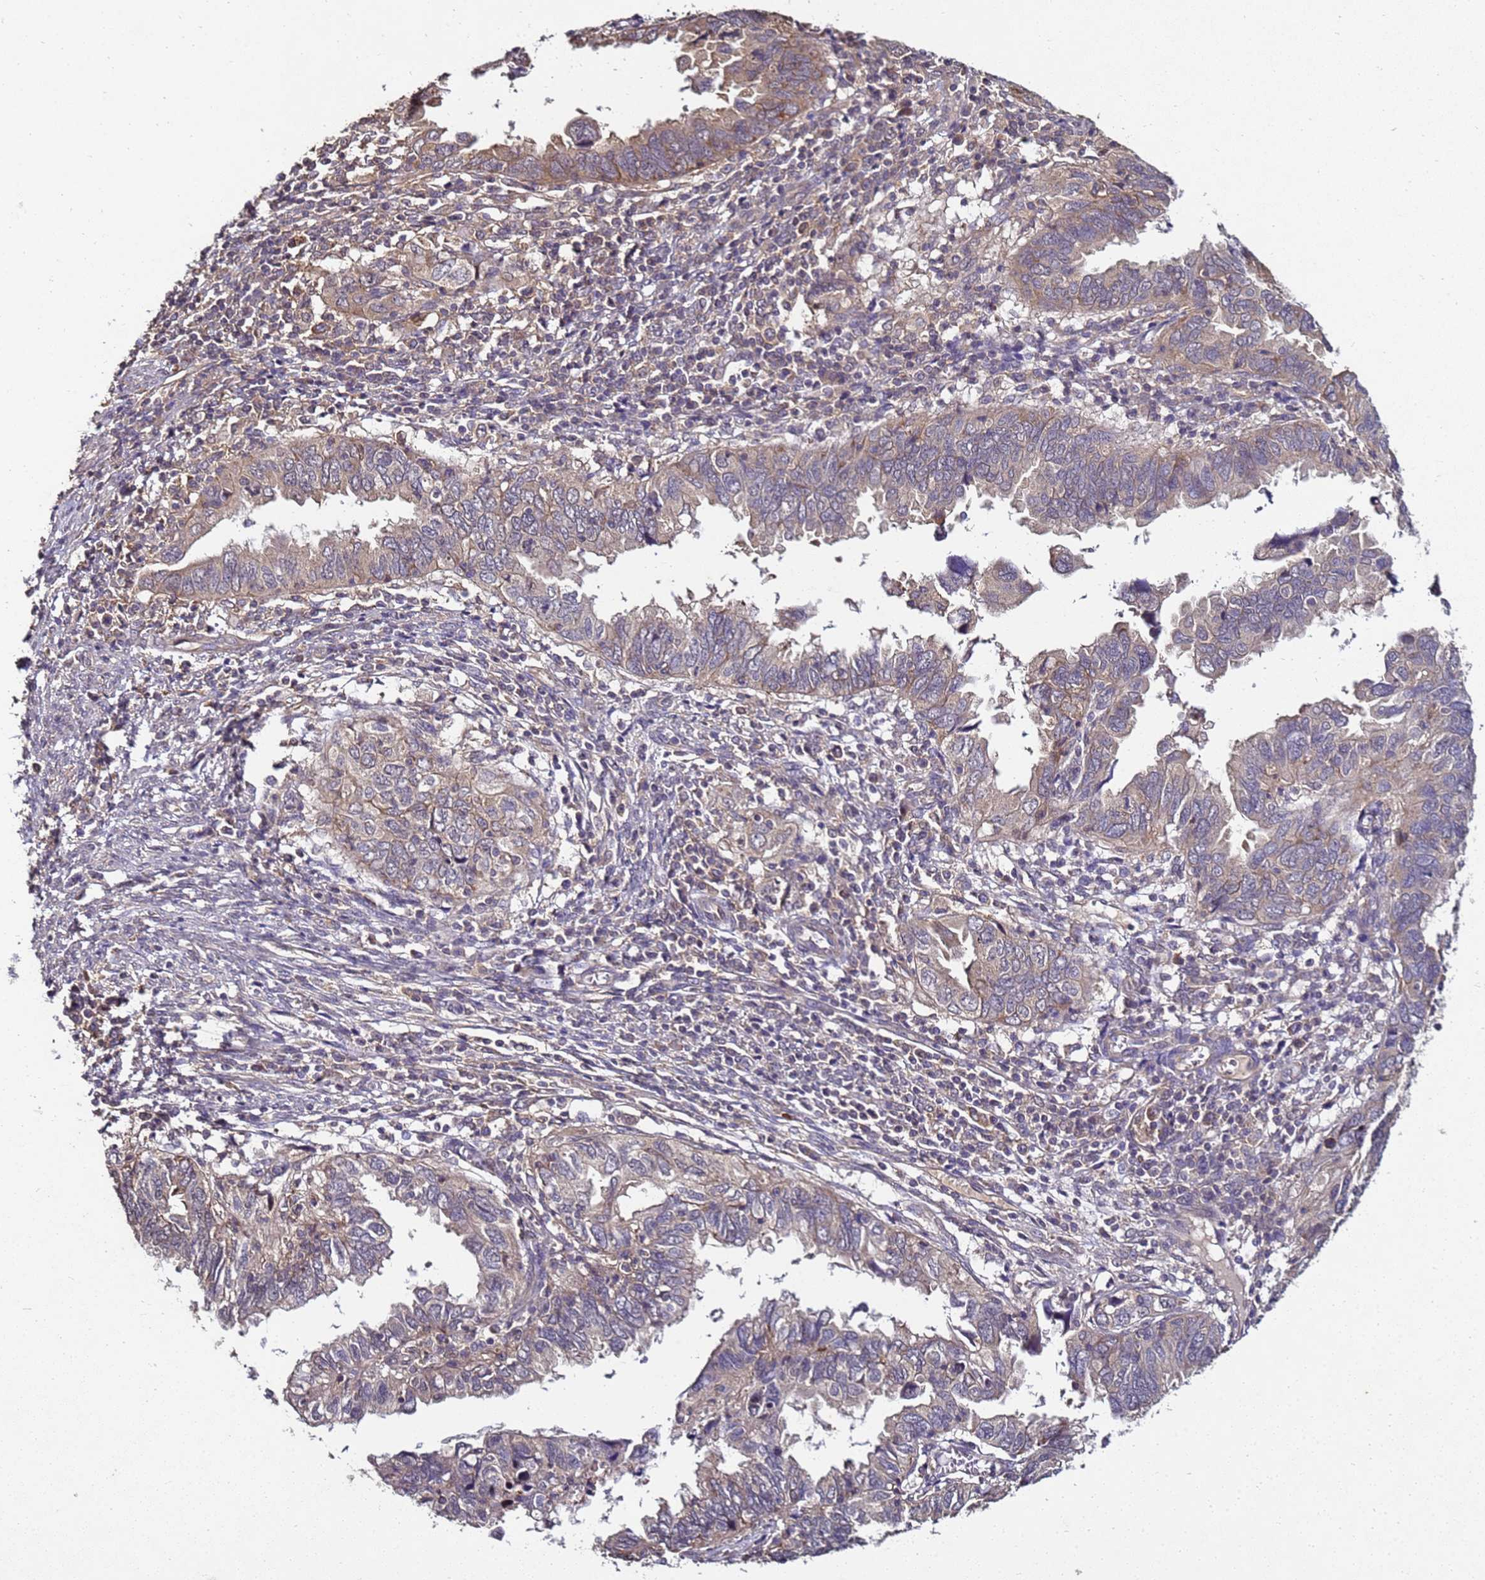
{"staining": {"intensity": "moderate", "quantity": ">75%", "location": "cytoplasmic/membranous"}, "tissue": "endometrial cancer", "cell_type": "Tumor cells", "image_type": "cancer", "snomed": [{"axis": "morphology", "description": "Adenocarcinoma, NOS"}, {"axis": "topography", "description": "Uterus"}], "caption": "A photomicrograph of endometrial adenocarcinoma stained for a protein demonstrates moderate cytoplasmic/membranous brown staining in tumor cells.", "gene": "ANKRD17", "patient": {"sex": "female", "age": 77}}